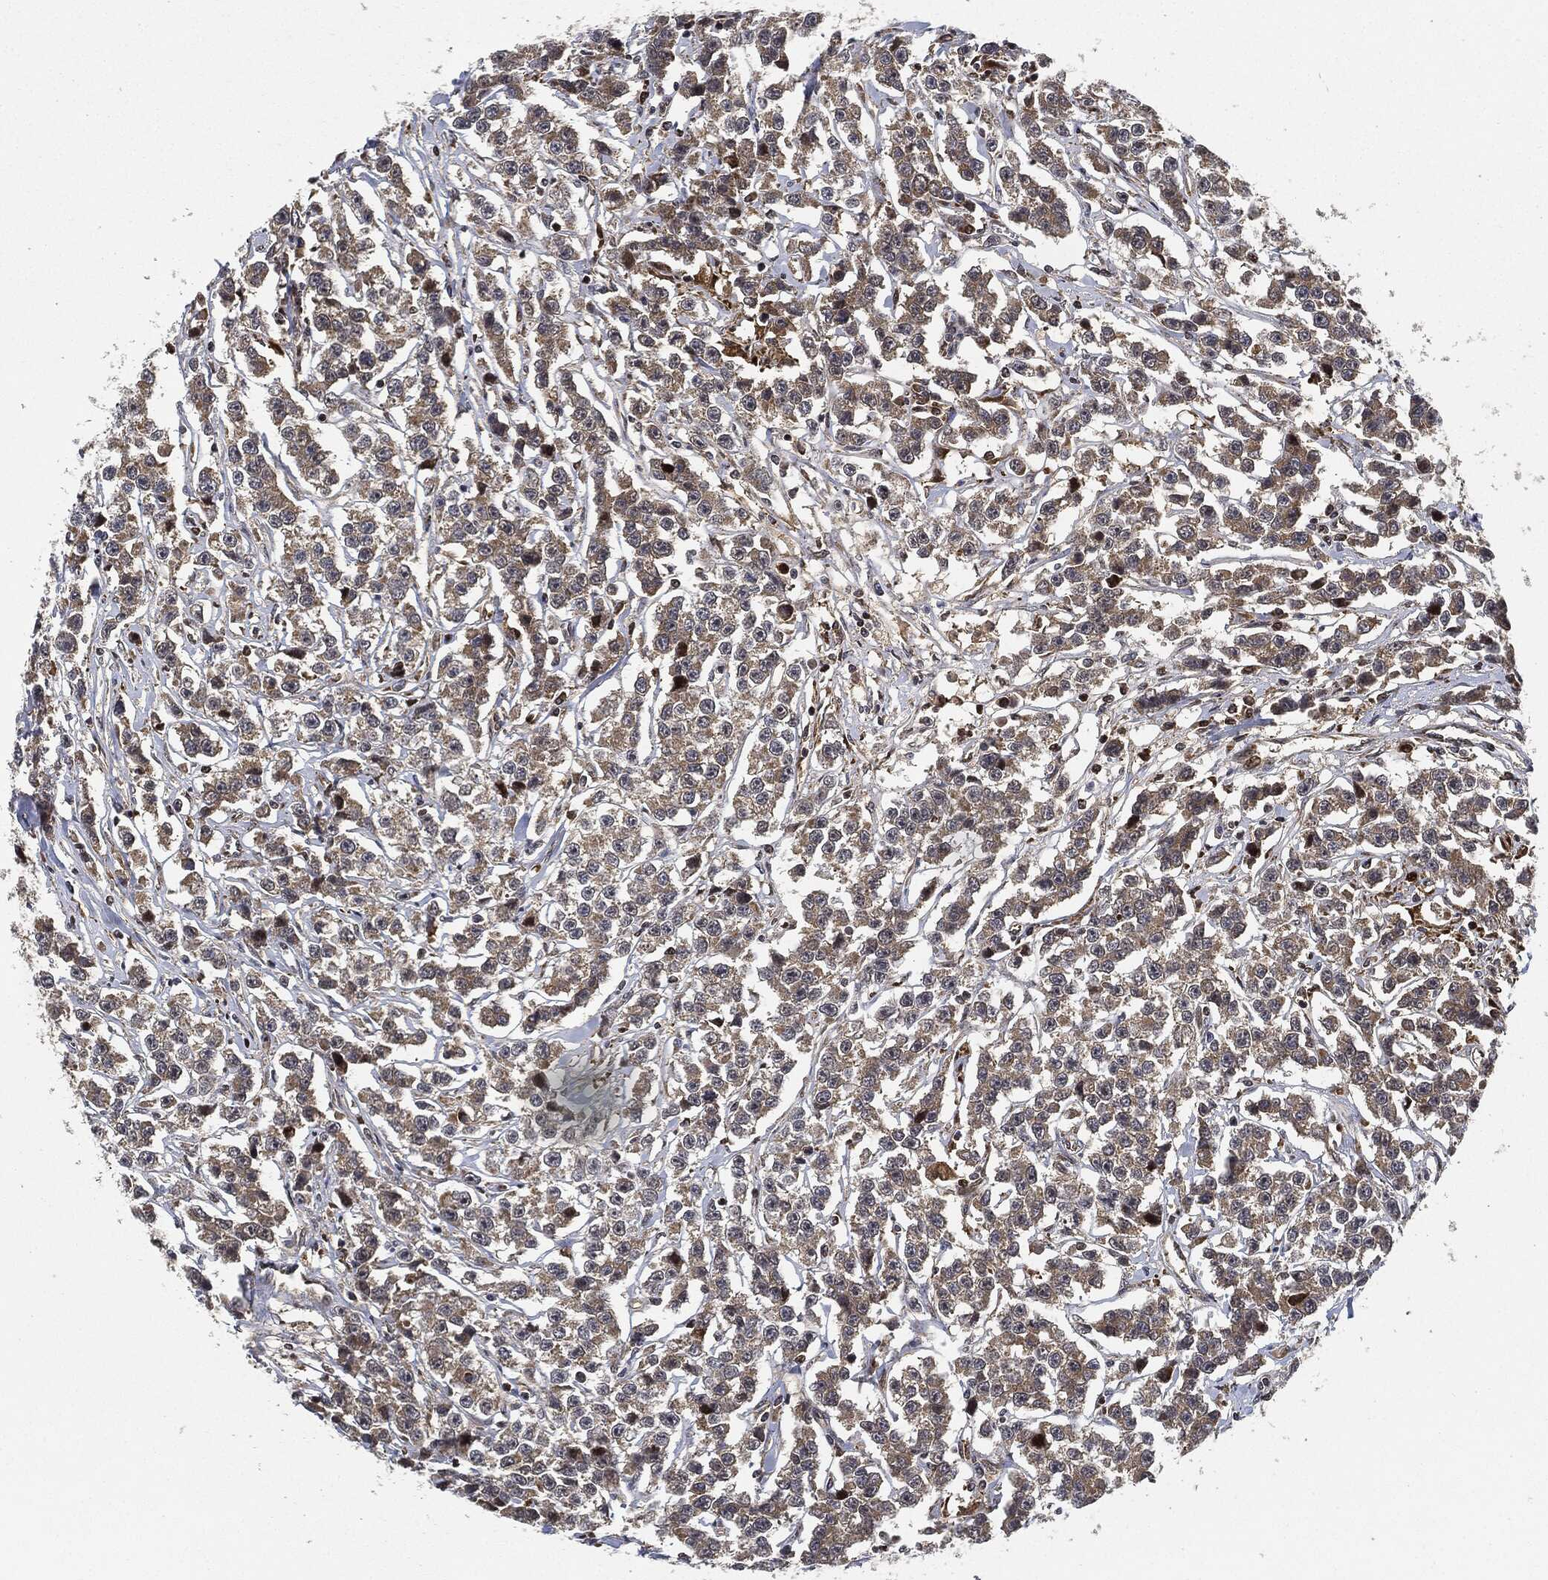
{"staining": {"intensity": "weak", "quantity": ">75%", "location": "cytoplasmic/membranous"}, "tissue": "testis cancer", "cell_type": "Tumor cells", "image_type": "cancer", "snomed": [{"axis": "morphology", "description": "Seminoma, NOS"}, {"axis": "topography", "description": "Testis"}], "caption": "IHC micrograph of neoplastic tissue: testis cancer (seminoma) stained using IHC displays low levels of weak protein expression localized specifically in the cytoplasmic/membranous of tumor cells, appearing as a cytoplasmic/membranous brown color.", "gene": "RNASEL", "patient": {"sex": "male", "age": 59}}